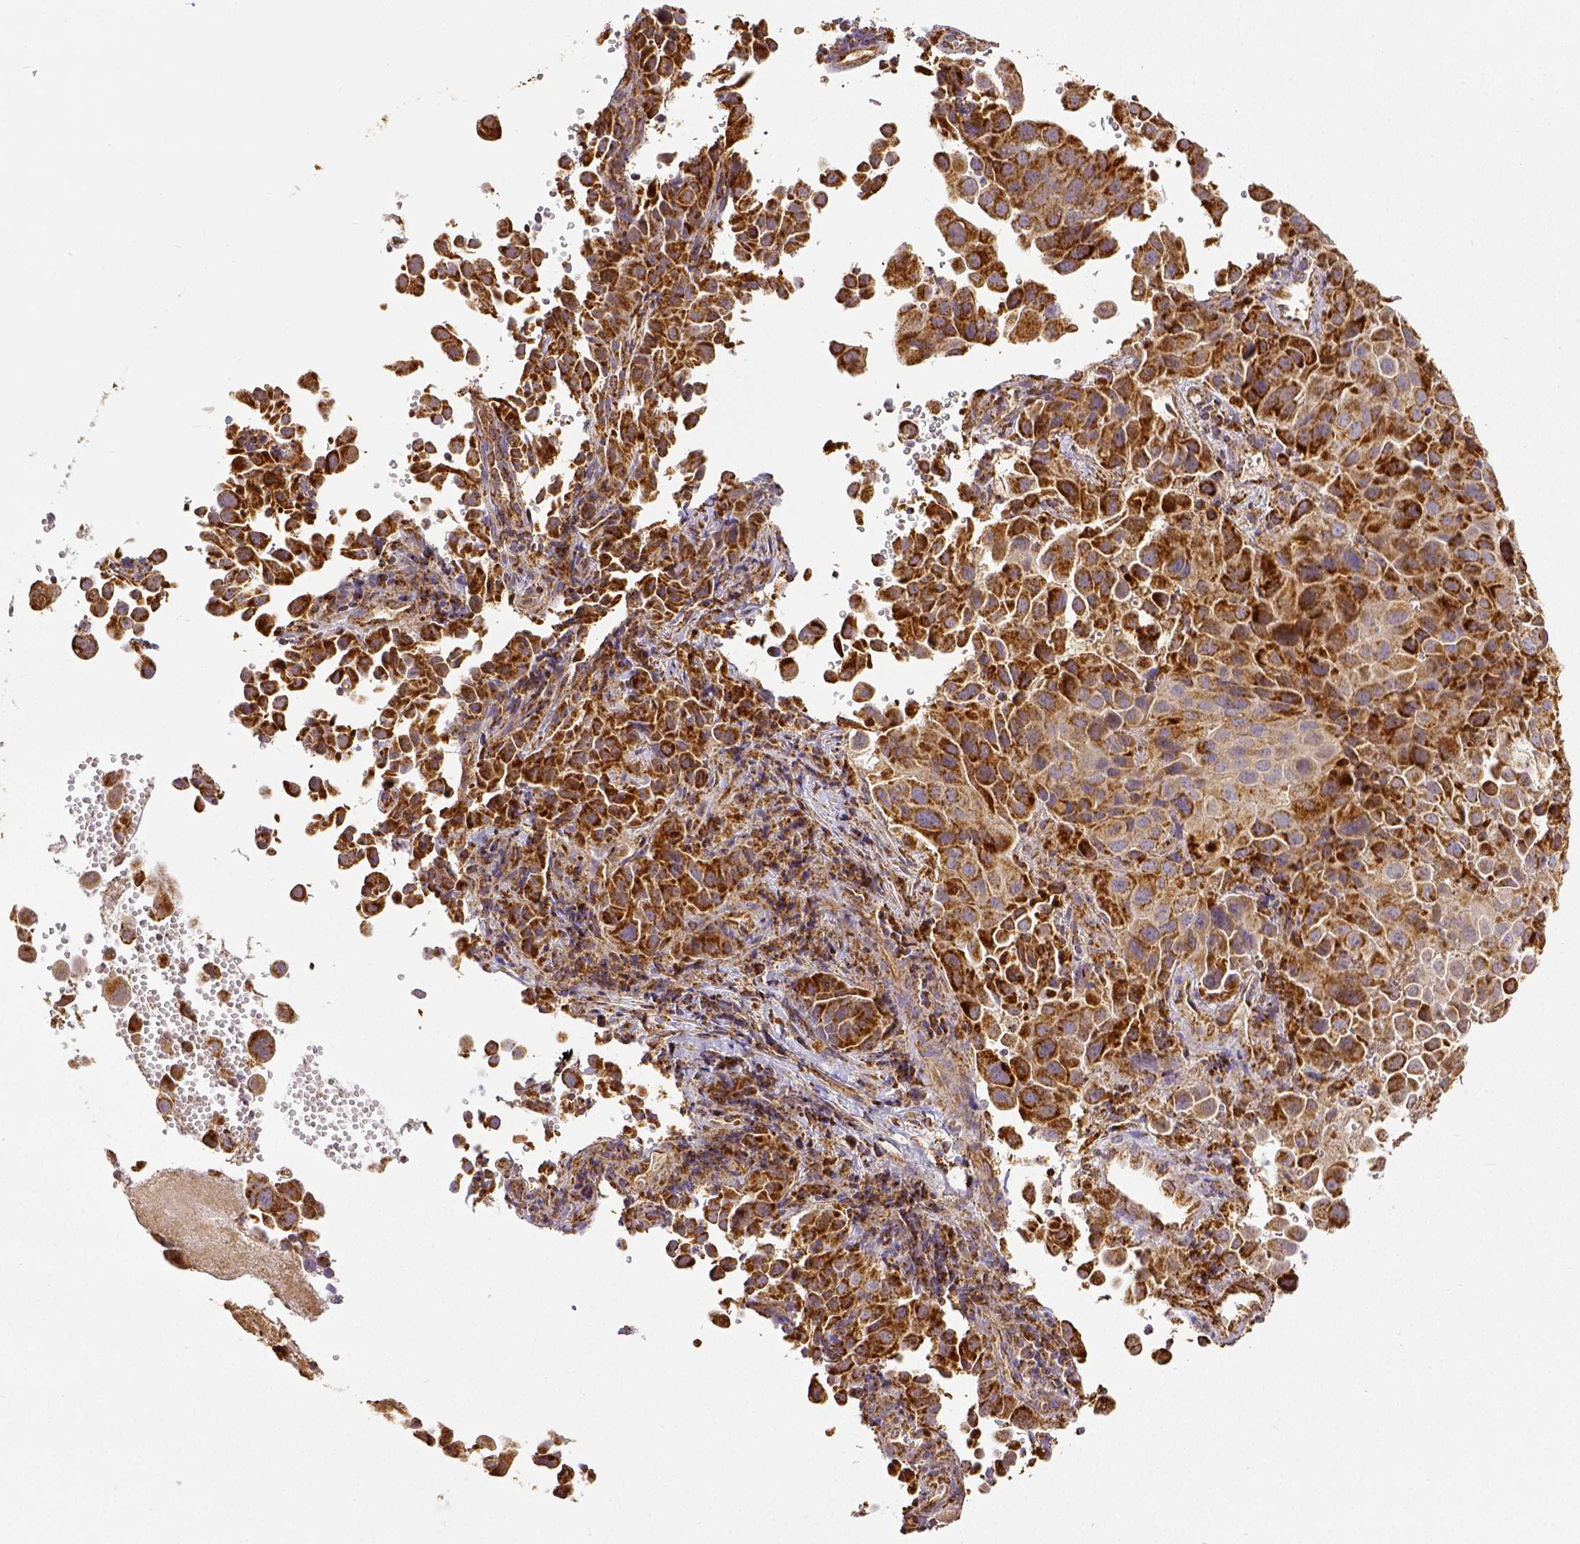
{"staining": {"intensity": "strong", "quantity": ">75%", "location": "cytoplasmic/membranous"}, "tissue": "cervical cancer", "cell_type": "Tumor cells", "image_type": "cancer", "snomed": [{"axis": "morphology", "description": "Squamous cell carcinoma, NOS"}, {"axis": "topography", "description": "Cervix"}], "caption": "Protein staining of squamous cell carcinoma (cervical) tissue reveals strong cytoplasmic/membranous expression in about >75% of tumor cells. The staining was performed using DAB (3,3'-diaminobenzidine) to visualize the protein expression in brown, while the nuclei were stained in blue with hematoxylin (Magnification: 20x).", "gene": "SDHB", "patient": {"sex": "female", "age": 55}}